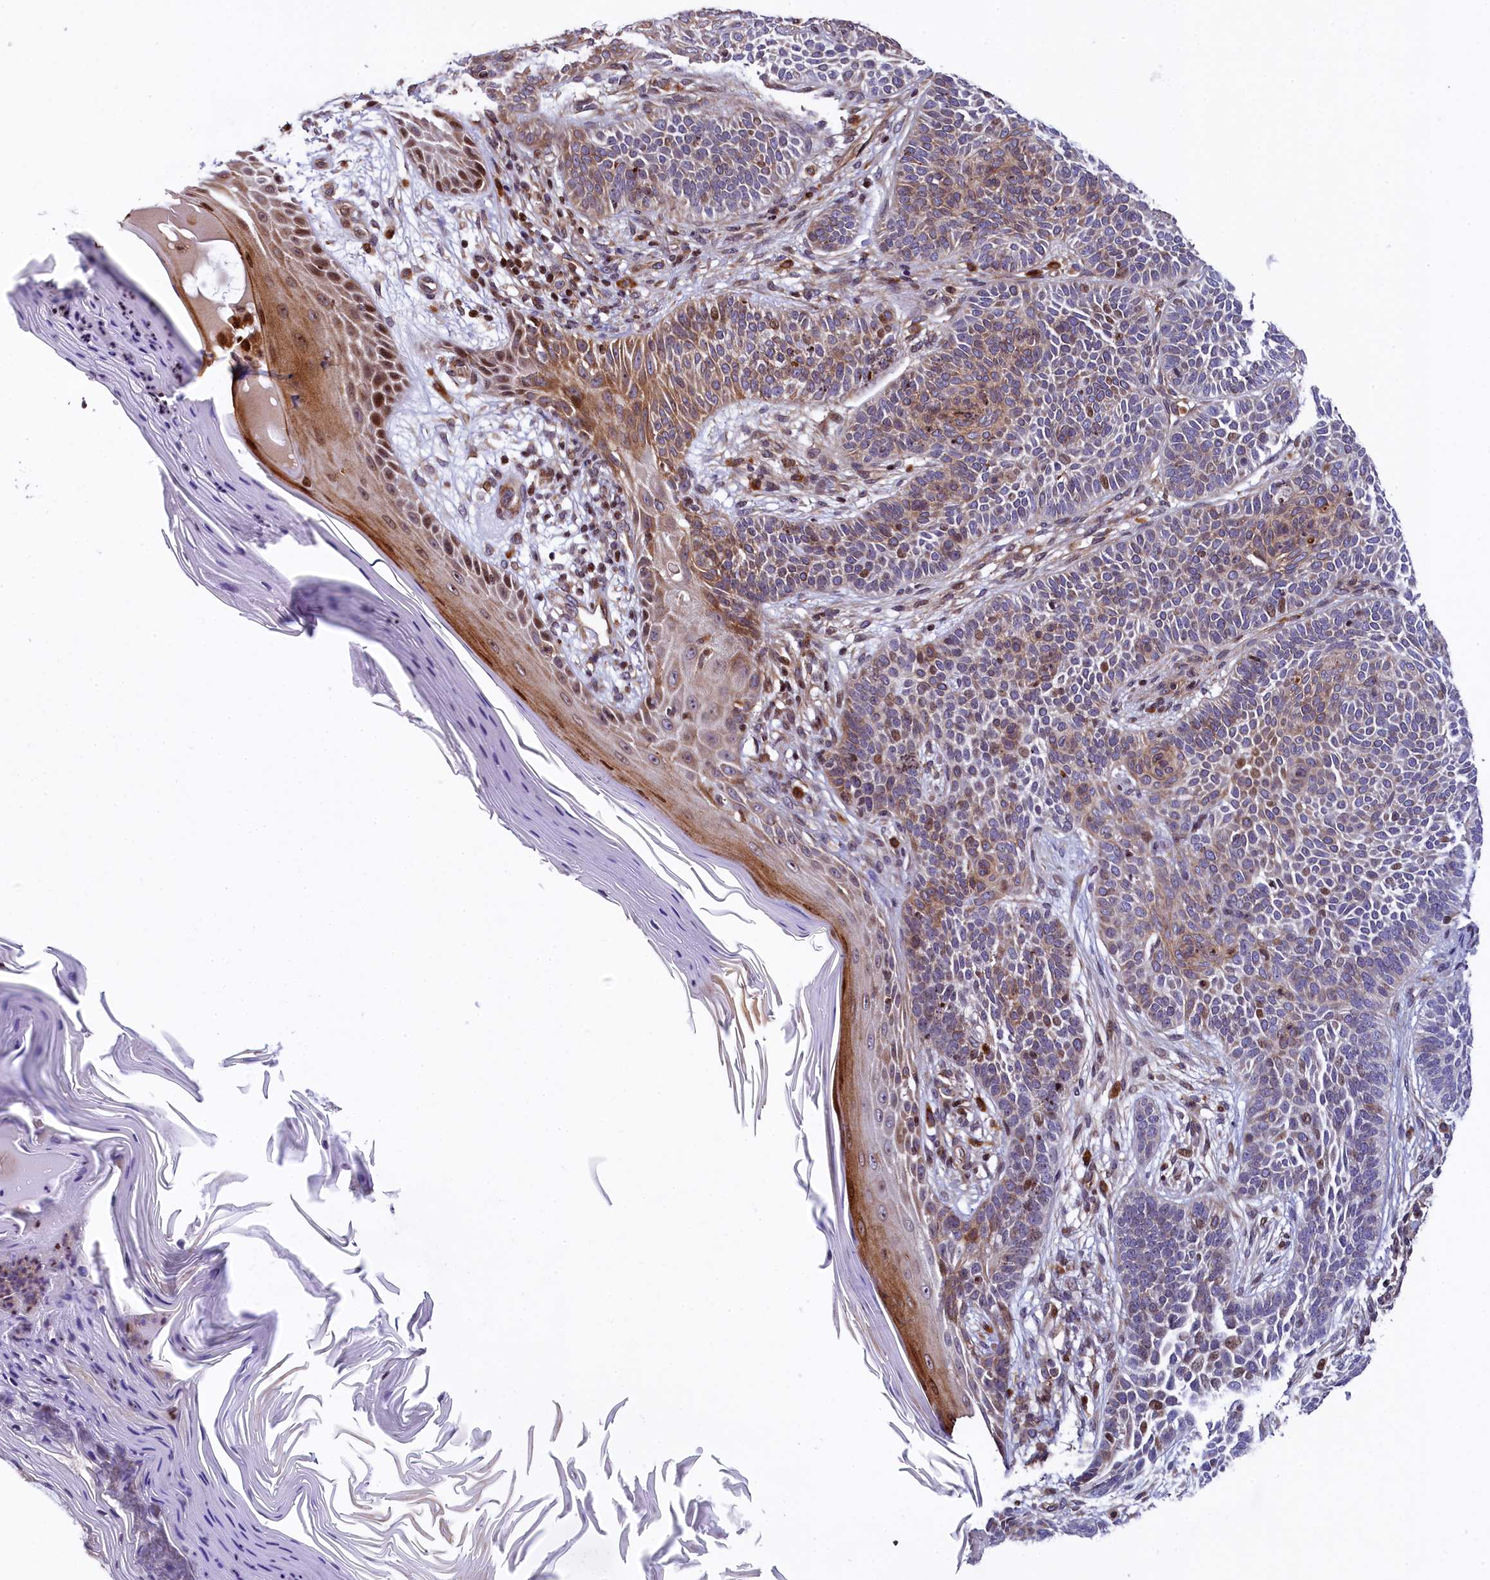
{"staining": {"intensity": "weak", "quantity": "<25%", "location": "cytoplasmic/membranous,nuclear"}, "tissue": "skin cancer", "cell_type": "Tumor cells", "image_type": "cancer", "snomed": [{"axis": "morphology", "description": "Basal cell carcinoma"}, {"axis": "topography", "description": "Skin"}], "caption": "Immunohistochemical staining of human skin cancer reveals no significant staining in tumor cells.", "gene": "TGDS", "patient": {"sex": "male", "age": 85}}